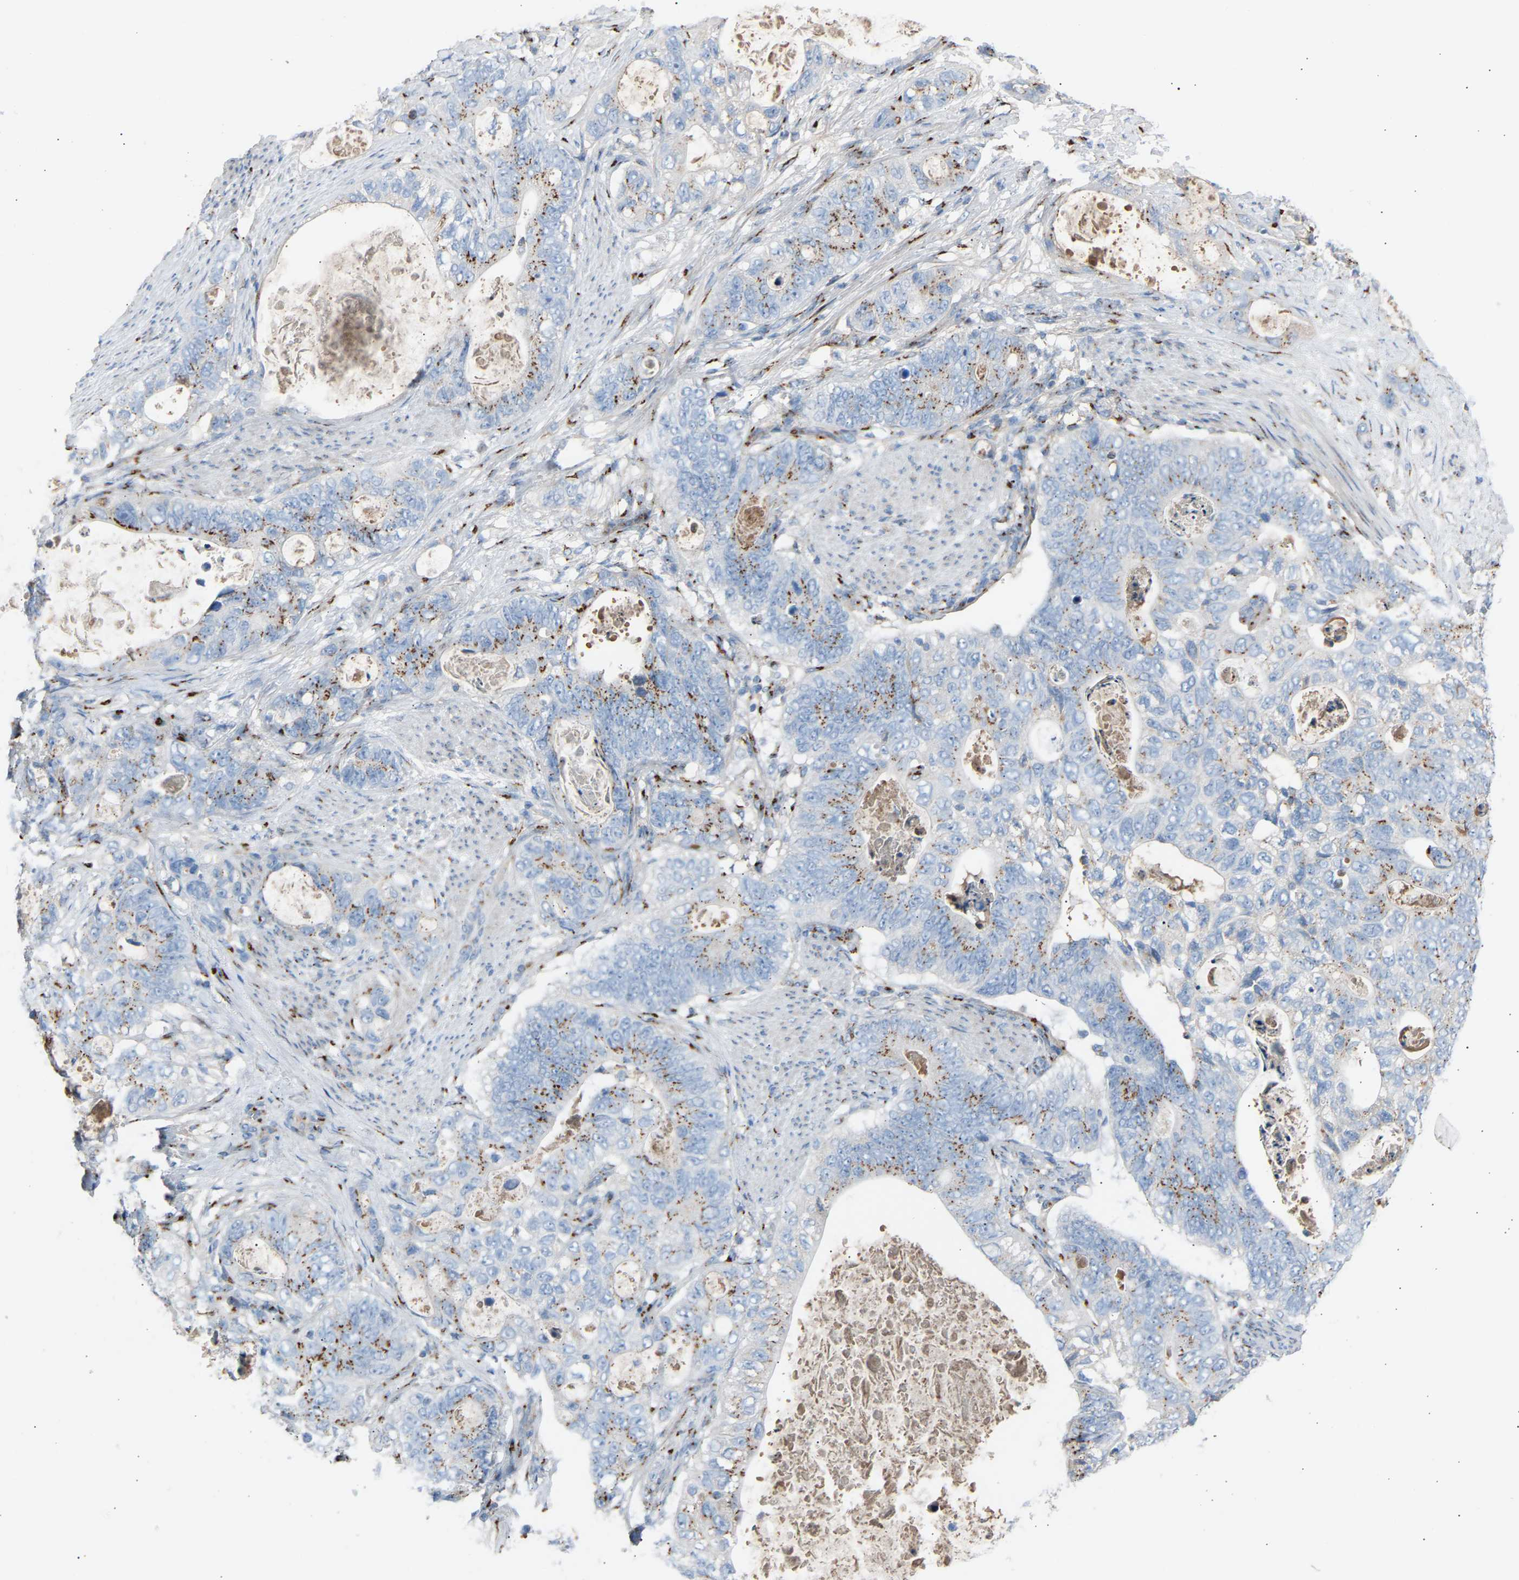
{"staining": {"intensity": "moderate", "quantity": "25%-75%", "location": "cytoplasmic/membranous"}, "tissue": "stomach cancer", "cell_type": "Tumor cells", "image_type": "cancer", "snomed": [{"axis": "morphology", "description": "Normal tissue, NOS"}, {"axis": "morphology", "description": "Adenocarcinoma, NOS"}, {"axis": "topography", "description": "Stomach"}], "caption": "Immunohistochemical staining of adenocarcinoma (stomach) exhibits moderate cytoplasmic/membranous protein expression in approximately 25%-75% of tumor cells.", "gene": "CYREN", "patient": {"sex": "female", "age": 89}}